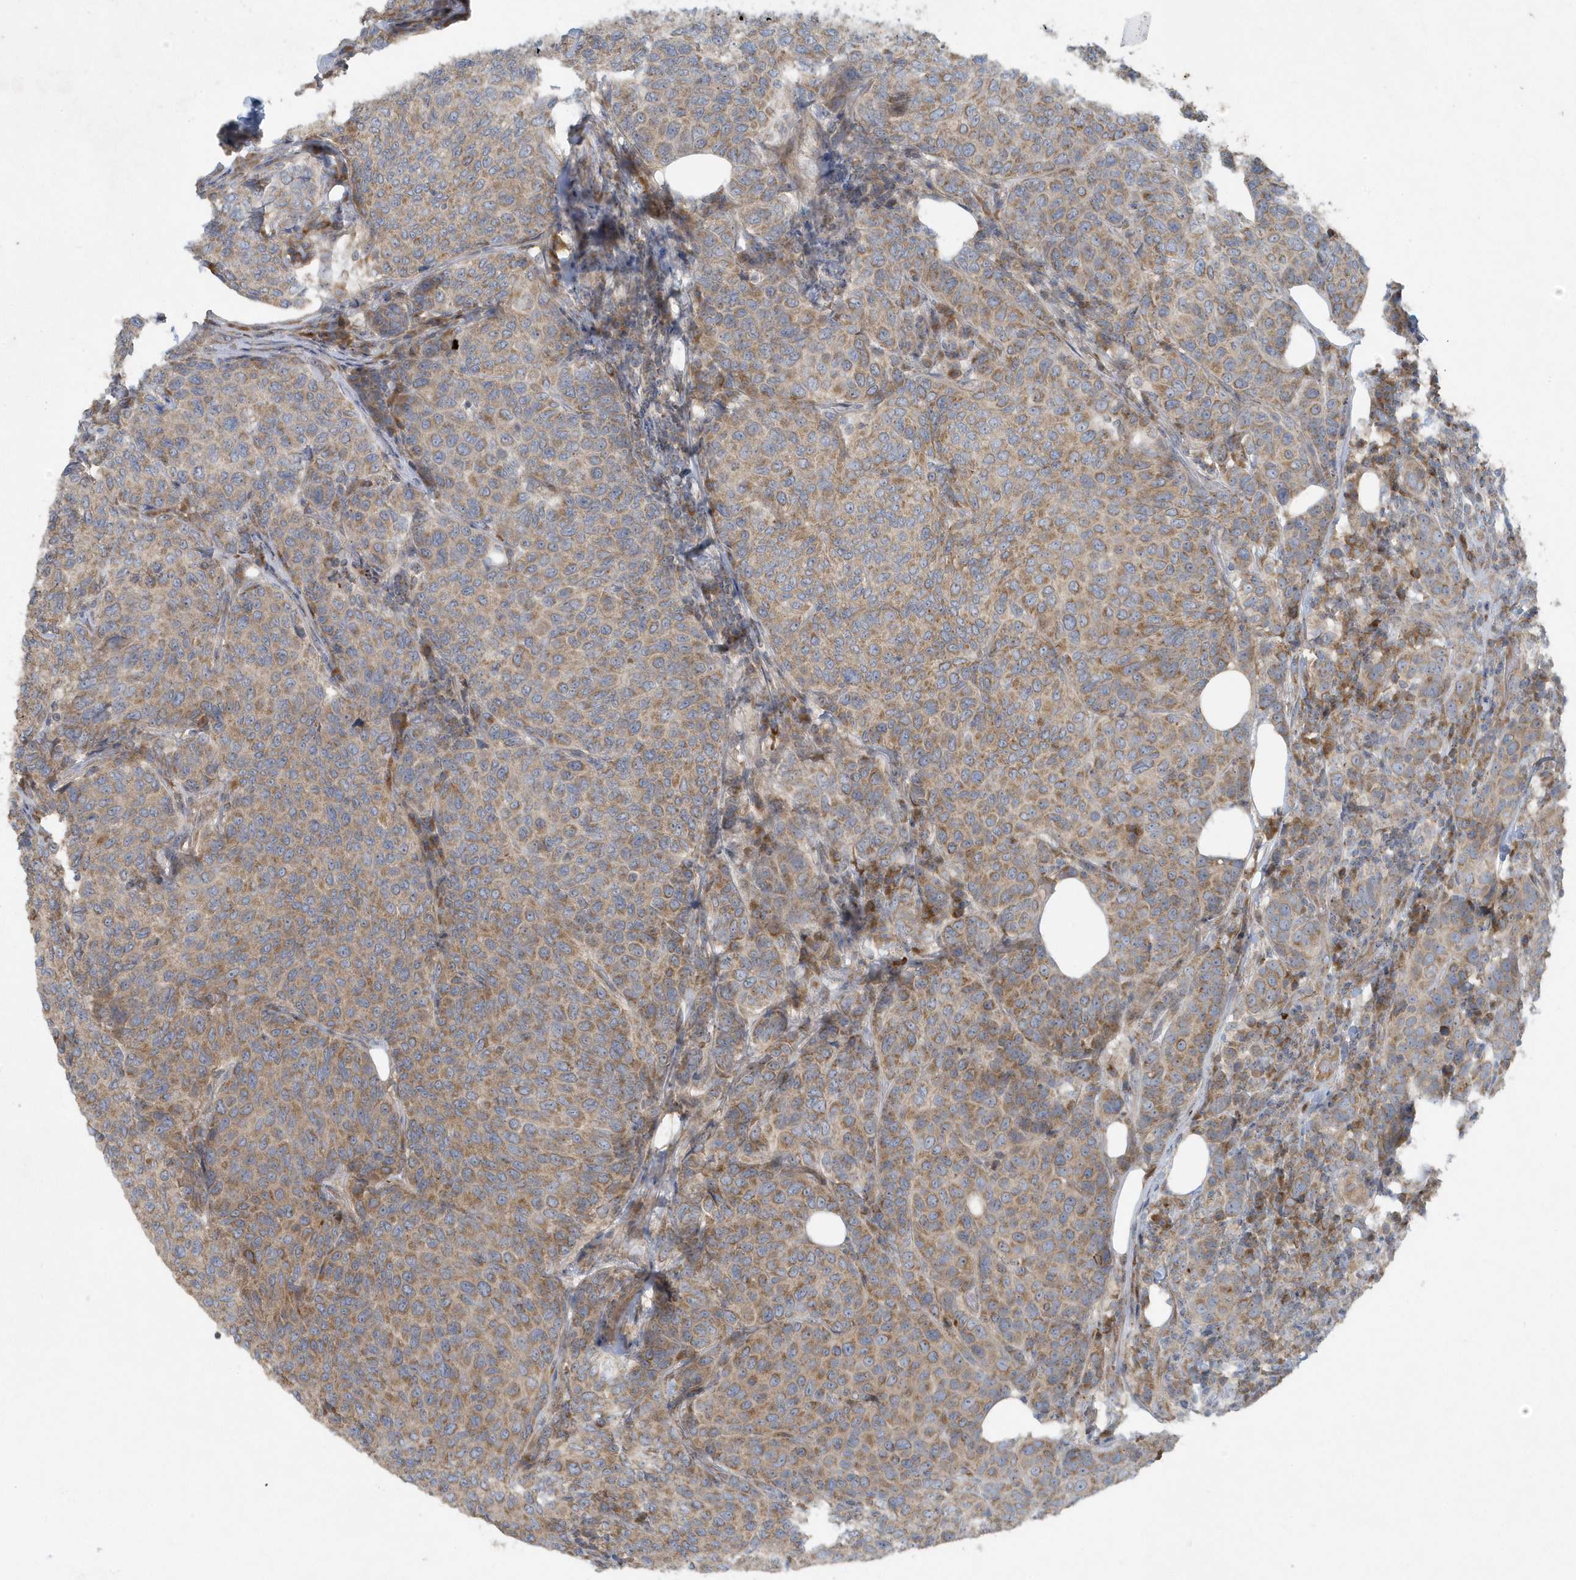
{"staining": {"intensity": "moderate", "quantity": ">75%", "location": "cytoplasmic/membranous"}, "tissue": "breast cancer", "cell_type": "Tumor cells", "image_type": "cancer", "snomed": [{"axis": "morphology", "description": "Duct carcinoma"}, {"axis": "topography", "description": "Breast"}], "caption": "Brown immunohistochemical staining in human breast cancer (intraductal carcinoma) displays moderate cytoplasmic/membranous staining in about >75% of tumor cells. The protein of interest is stained brown, and the nuclei are stained in blue (DAB IHC with brightfield microscopy, high magnification).", "gene": "SLC38A2", "patient": {"sex": "female", "age": 55}}